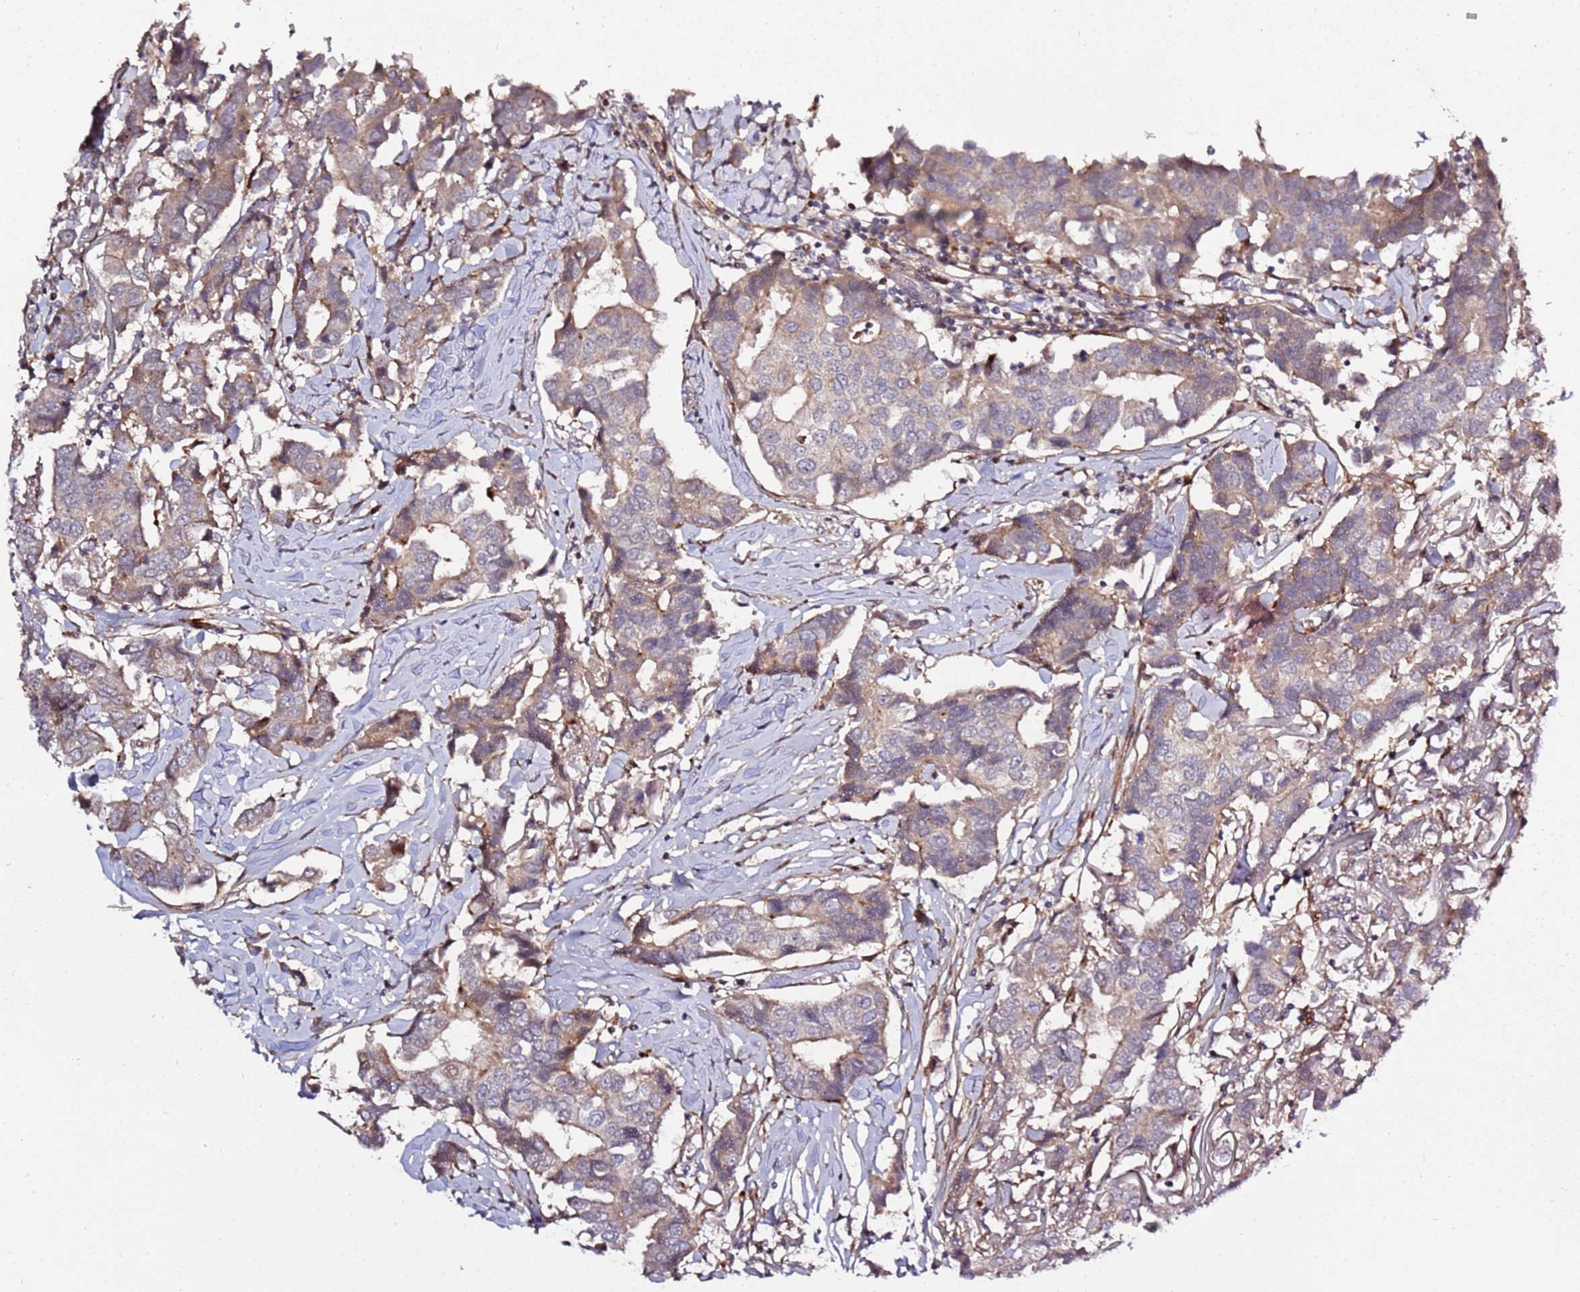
{"staining": {"intensity": "weak", "quantity": "25%-75%", "location": "cytoplasmic/membranous"}, "tissue": "breast cancer", "cell_type": "Tumor cells", "image_type": "cancer", "snomed": [{"axis": "morphology", "description": "Duct carcinoma"}, {"axis": "topography", "description": "Breast"}], "caption": "The histopathology image reveals staining of breast cancer, revealing weak cytoplasmic/membranous protein positivity (brown color) within tumor cells.", "gene": "RHBDL1", "patient": {"sex": "female", "age": 80}}